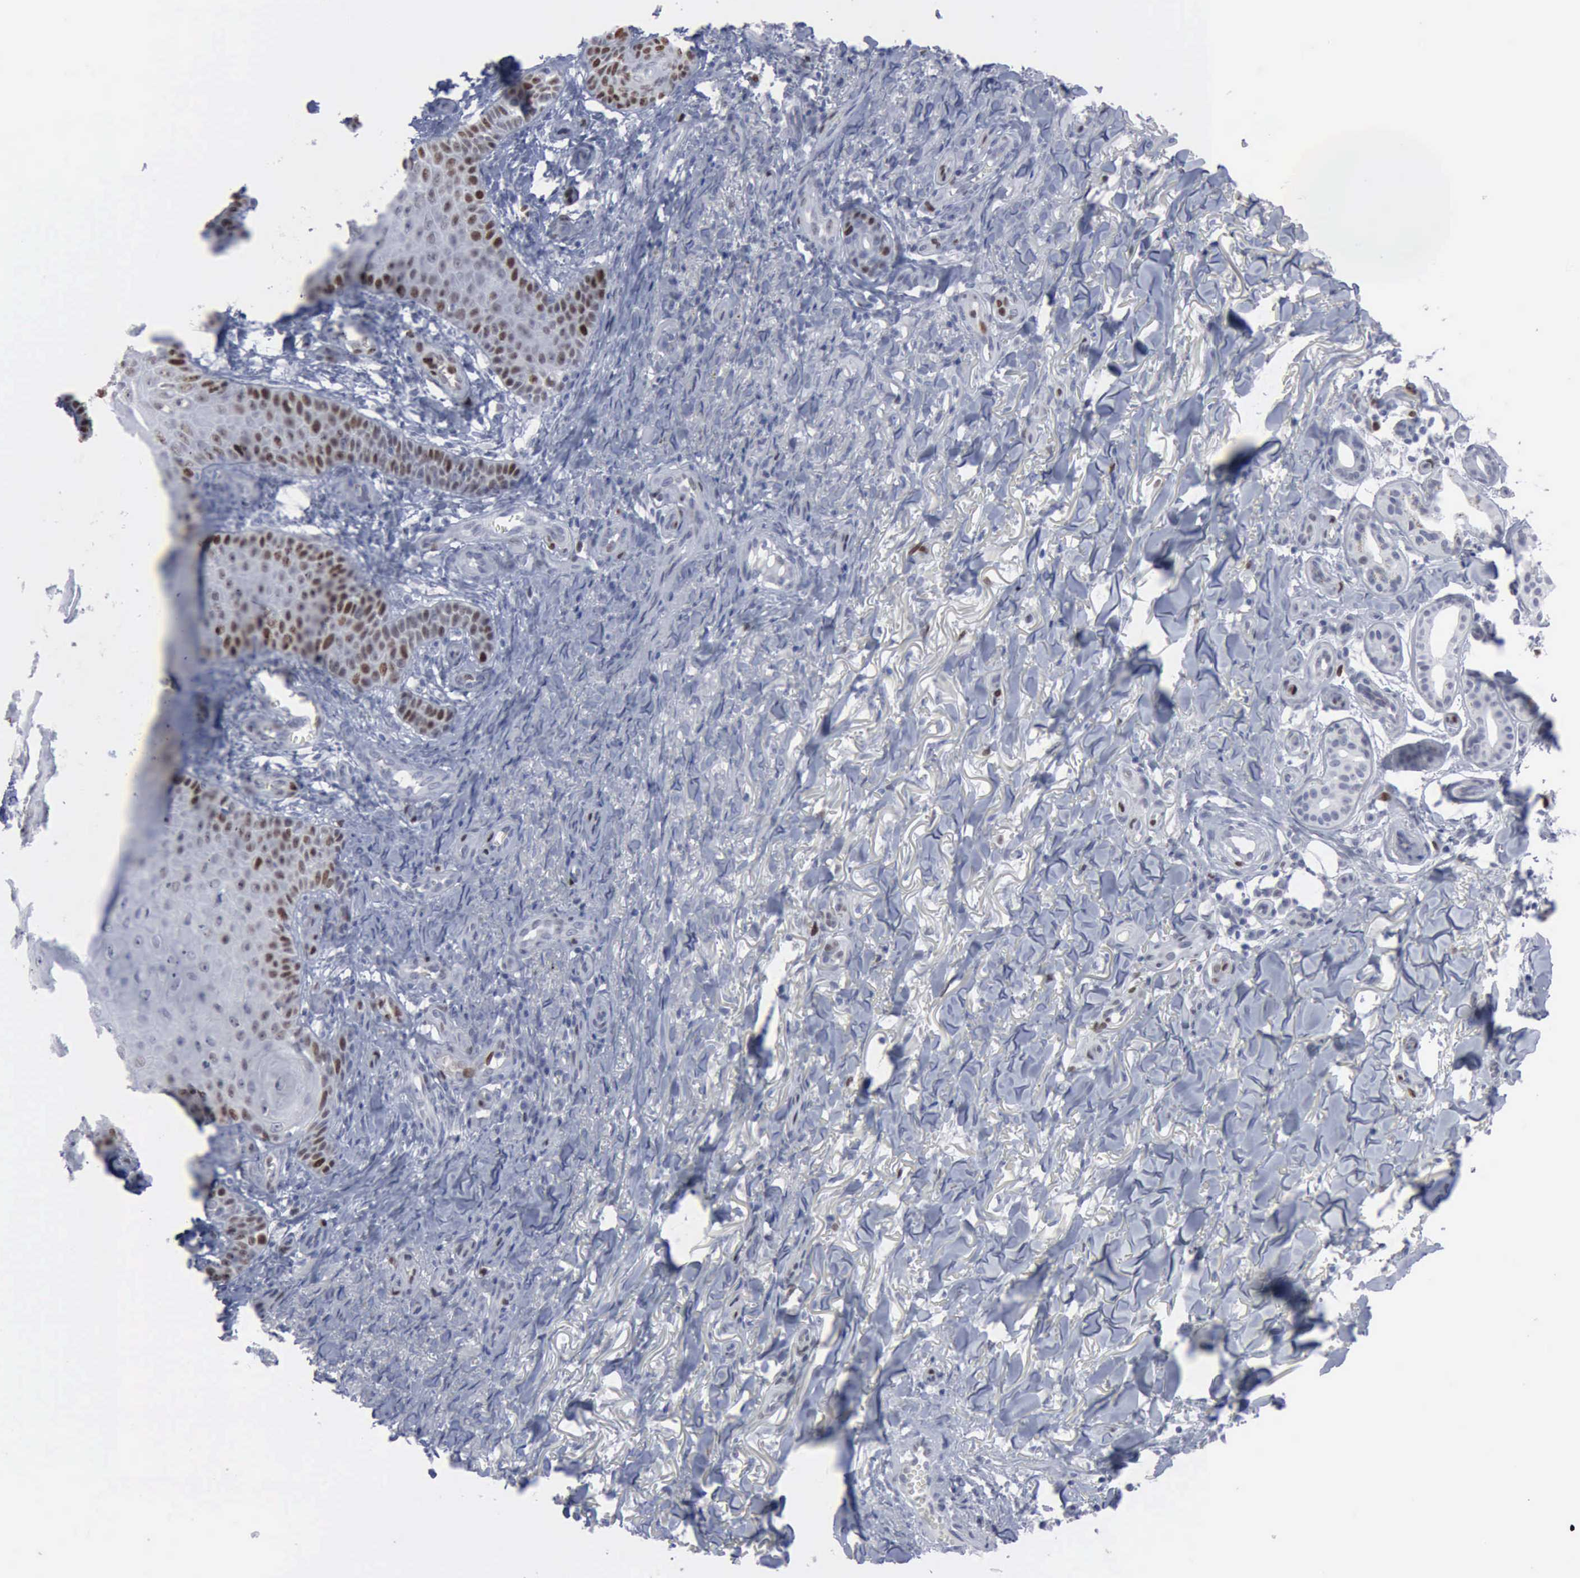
{"staining": {"intensity": "strong", "quantity": "<25%", "location": "nuclear"}, "tissue": "skin cancer", "cell_type": "Tumor cells", "image_type": "cancer", "snomed": [{"axis": "morphology", "description": "Basal cell carcinoma"}, {"axis": "topography", "description": "Skin"}], "caption": "DAB (3,3'-diaminobenzidine) immunohistochemical staining of human skin cancer (basal cell carcinoma) shows strong nuclear protein expression in about <25% of tumor cells. (DAB (3,3'-diaminobenzidine) = brown stain, brightfield microscopy at high magnification).", "gene": "MCM5", "patient": {"sex": "male", "age": 81}}